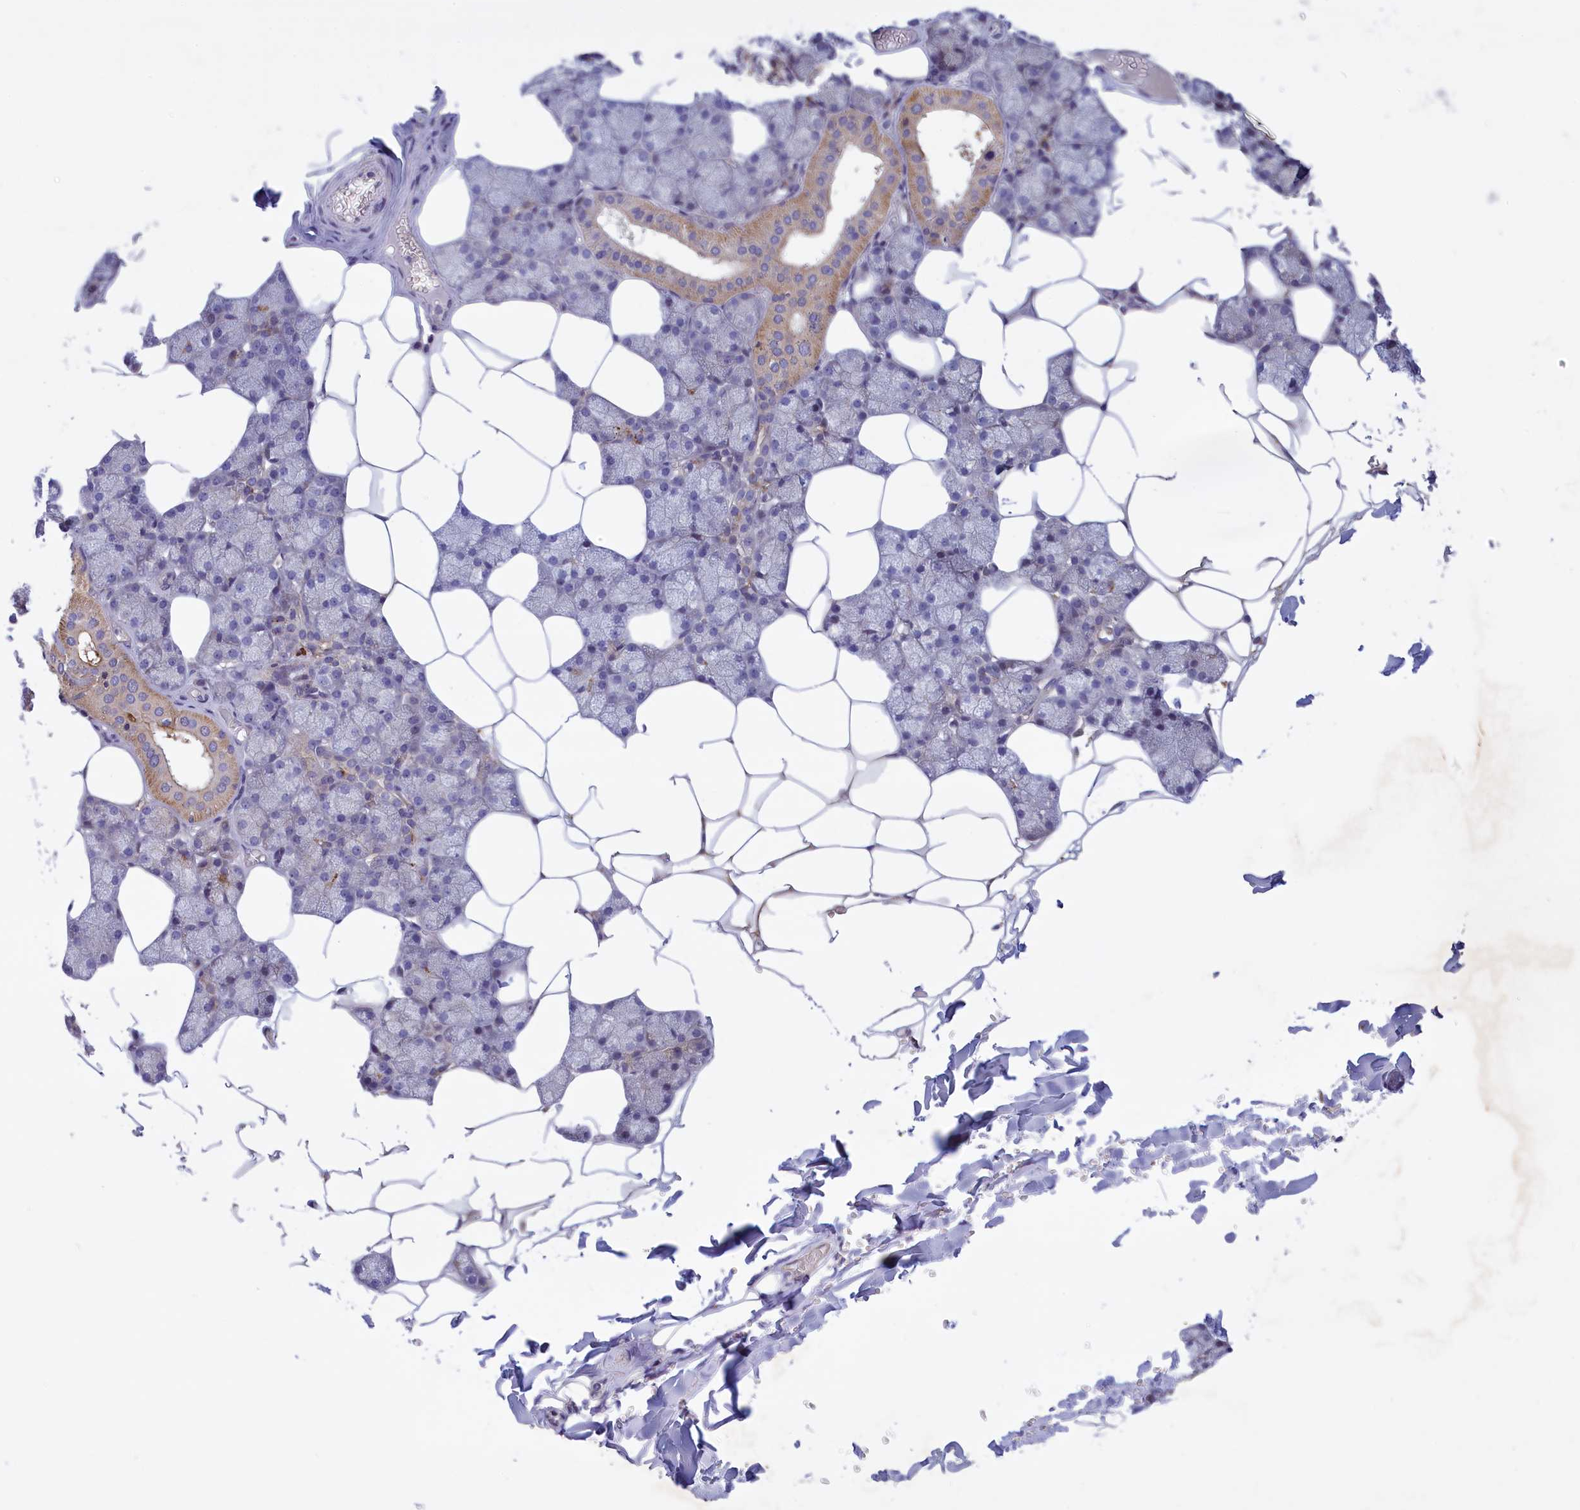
{"staining": {"intensity": "moderate", "quantity": "25%-75%", "location": "cytoplasmic/membranous"}, "tissue": "salivary gland", "cell_type": "Glandular cells", "image_type": "normal", "snomed": [{"axis": "morphology", "description": "Normal tissue, NOS"}, {"axis": "topography", "description": "Salivary gland"}], "caption": "A brown stain shows moderate cytoplasmic/membranous positivity of a protein in glandular cells of normal human salivary gland.", "gene": "CORO2A", "patient": {"sex": "male", "age": 62}}